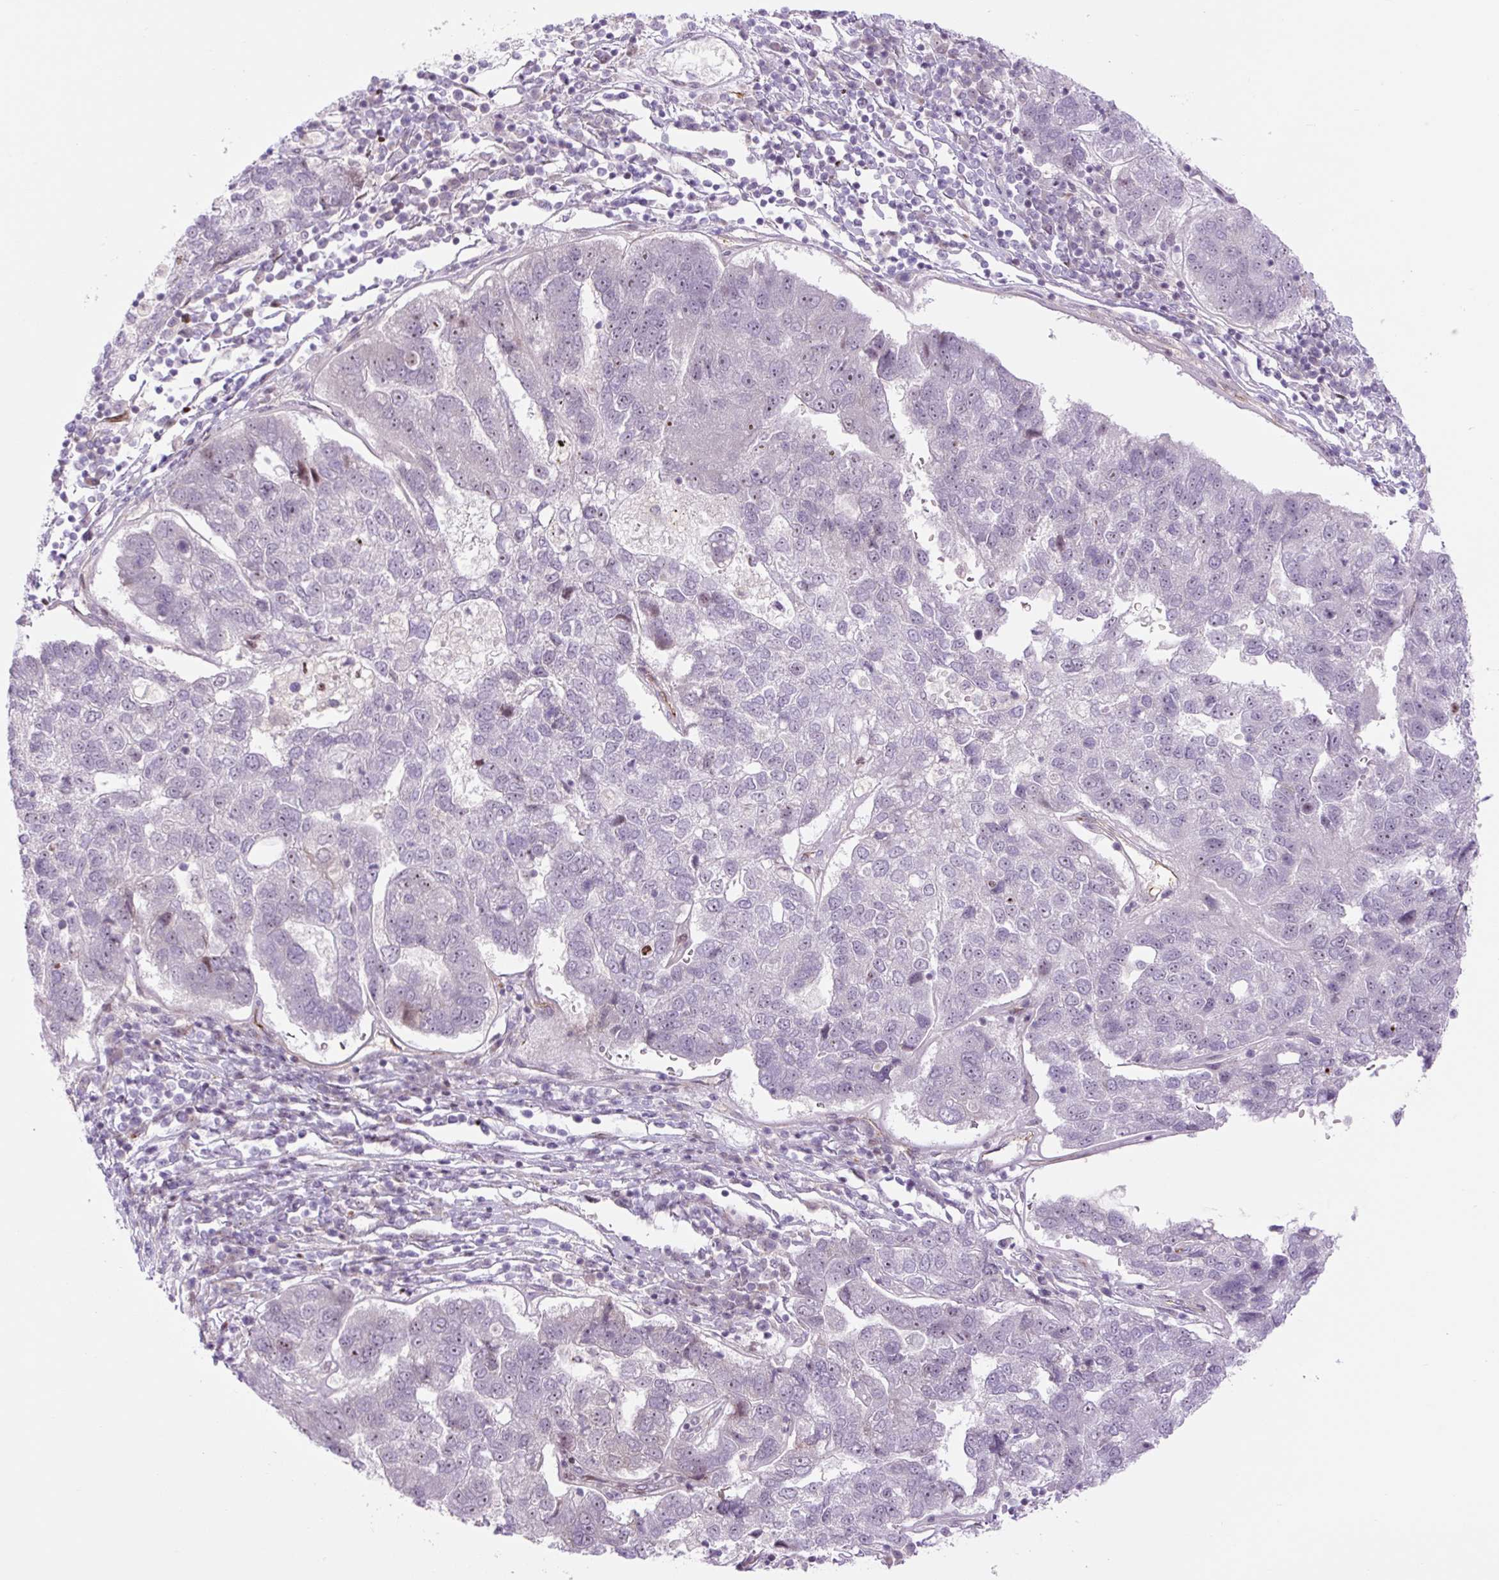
{"staining": {"intensity": "negative", "quantity": "none", "location": "none"}, "tissue": "pancreatic cancer", "cell_type": "Tumor cells", "image_type": "cancer", "snomed": [{"axis": "morphology", "description": "Adenocarcinoma, NOS"}, {"axis": "topography", "description": "Pancreas"}], "caption": "The micrograph displays no significant staining in tumor cells of pancreatic cancer.", "gene": "ZNF417", "patient": {"sex": "female", "age": 61}}